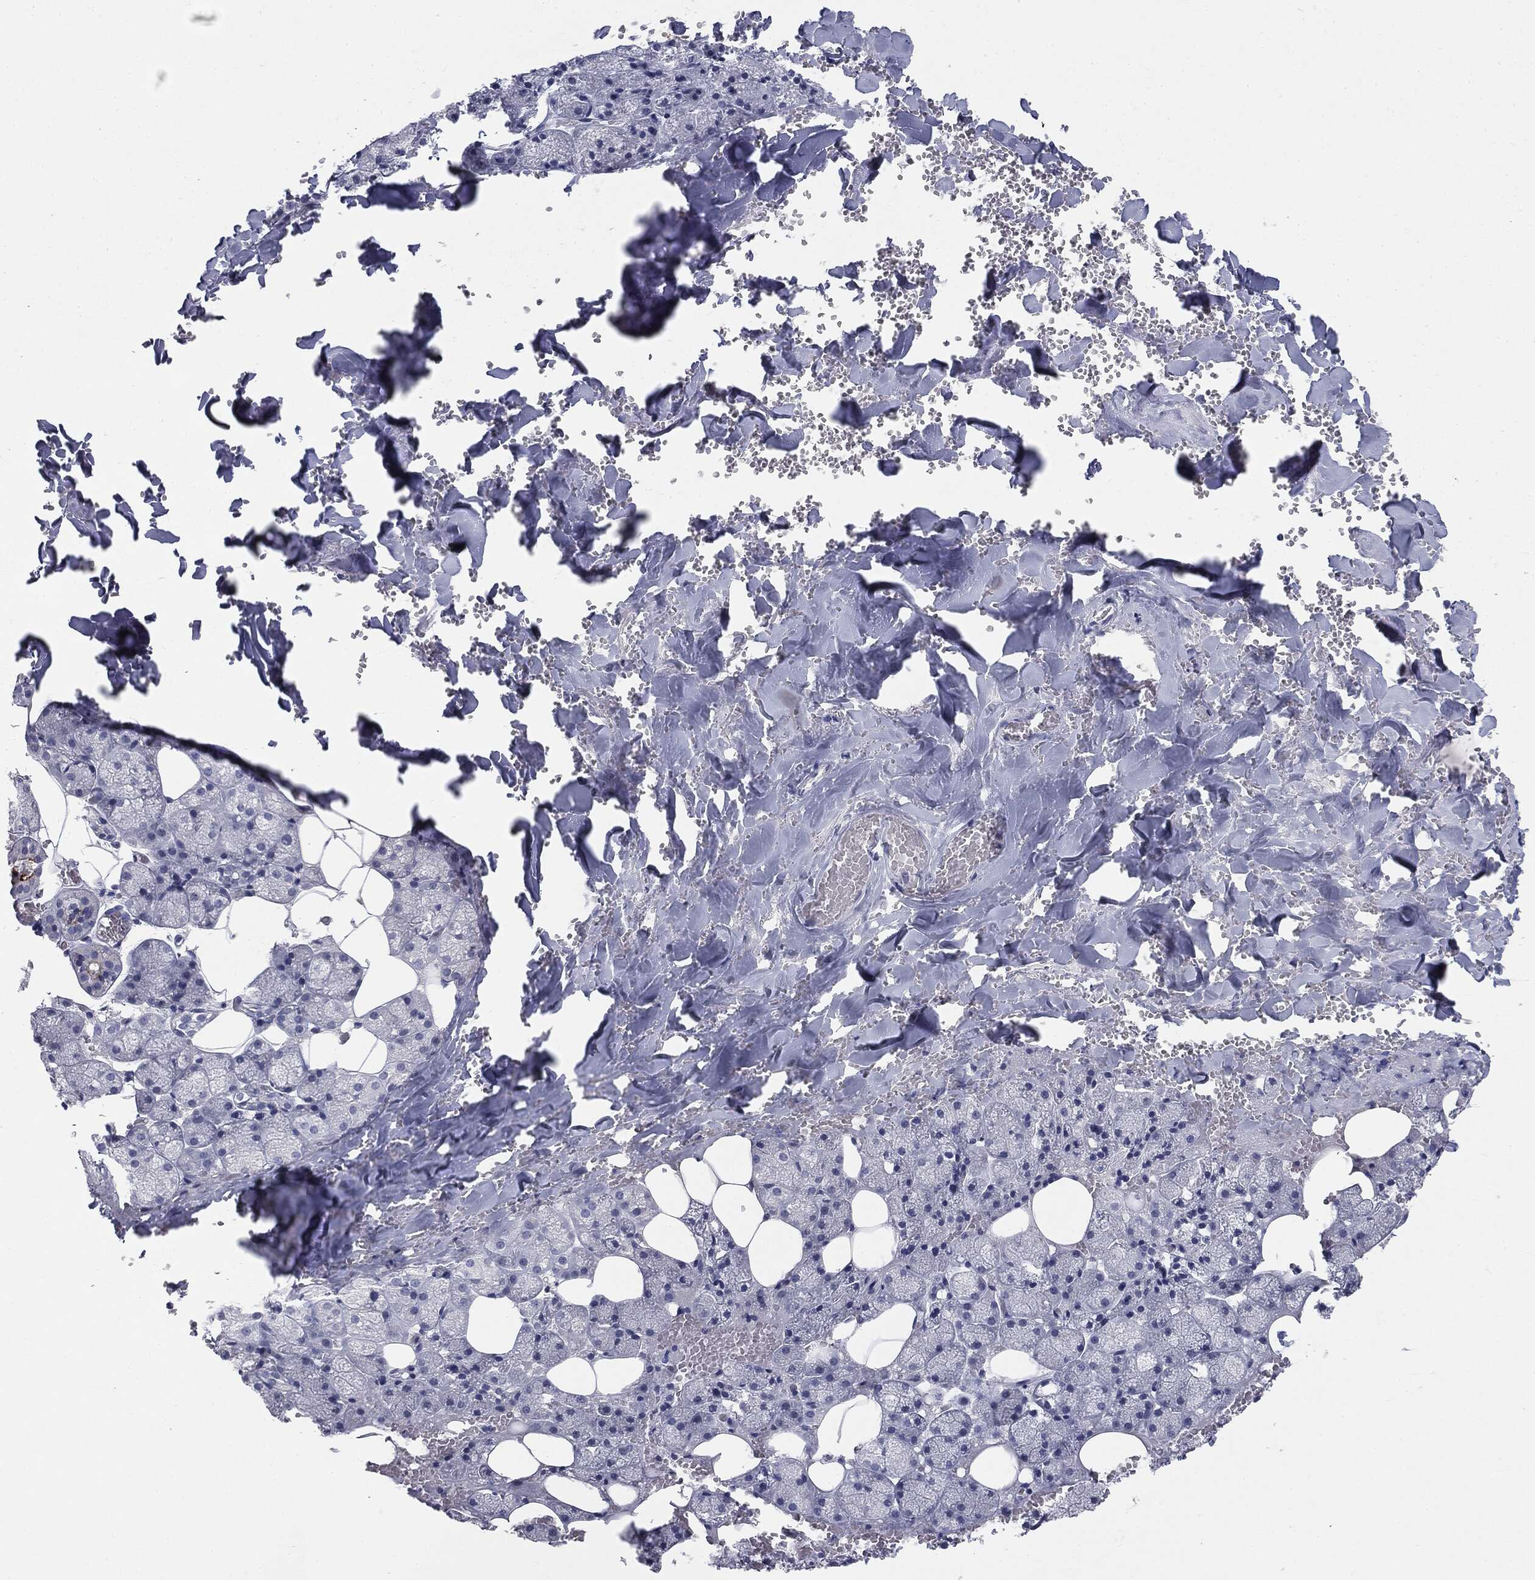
{"staining": {"intensity": "strong", "quantity": "<25%", "location": "cytoplasmic/membranous"}, "tissue": "salivary gland", "cell_type": "Glandular cells", "image_type": "normal", "snomed": [{"axis": "morphology", "description": "Normal tissue, NOS"}, {"axis": "topography", "description": "Salivary gland"}], "caption": "Immunohistochemical staining of benign human salivary gland shows medium levels of strong cytoplasmic/membranous staining in approximately <25% of glandular cells. (brown staining indicates protein expression, while blue staining denotes nuclei).", "gene": "MUC1", "patient": {"sex": "male", "age": 38}}